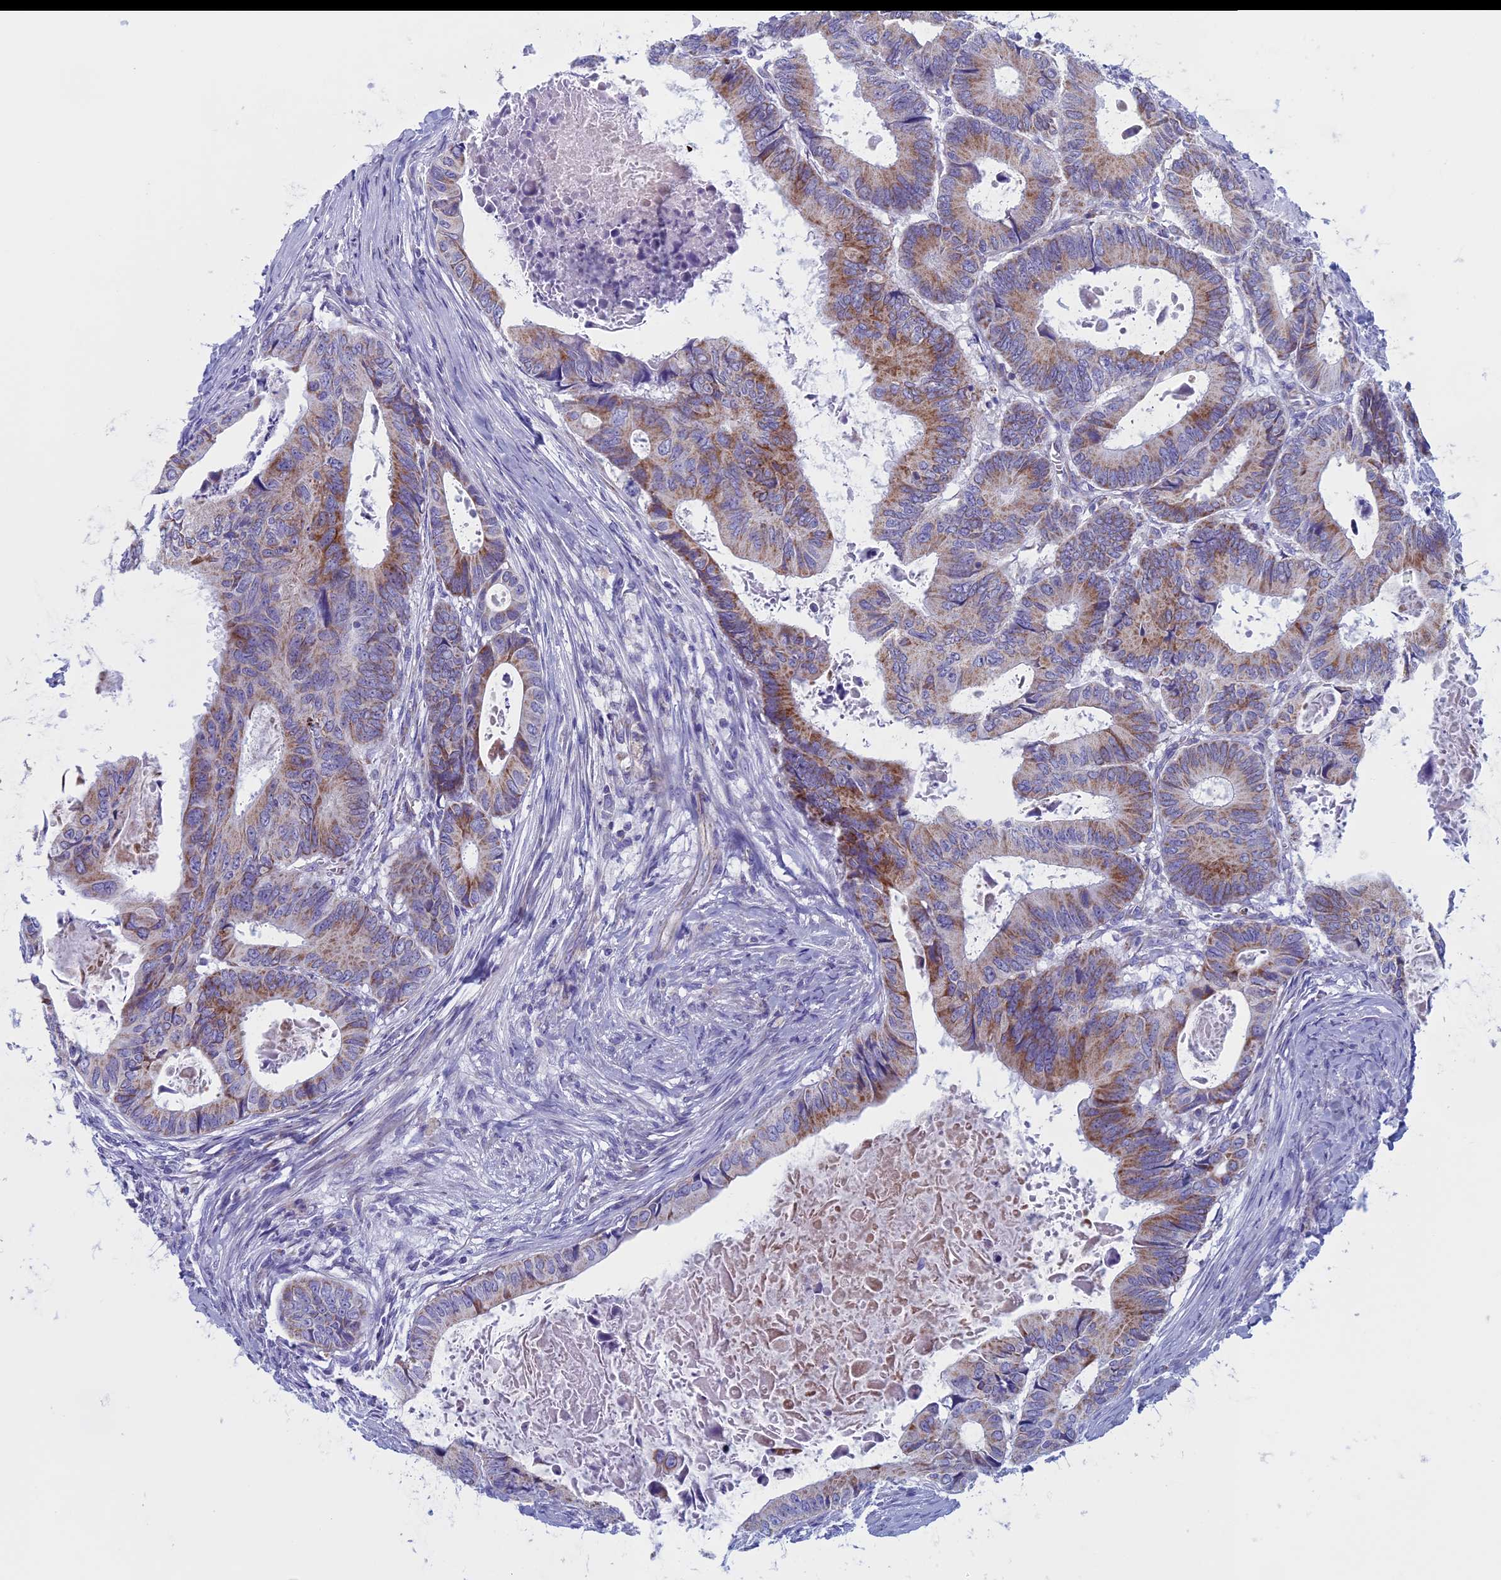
{"staining": {"intensity": "moderate", "quantity": ">75%", "location": "cytoplasmic/membranous"}, "tissue": "colorectal cancer", "cell_type": "Tumor cells", "image_type": "cancer", "snomed": [{"axis": "morphology", "description": "Adenocarcinoma, NOS"}, {"axis": "topography", "description": "Colon"}], "caption": "IHC of colorectal cancer reveals medium levels of moderate cytoplasmic/membranous expression in approximately >75% of tumor cells.", "gene": "NDUFB9", "patient": {"sex": "male", "age": 85}}